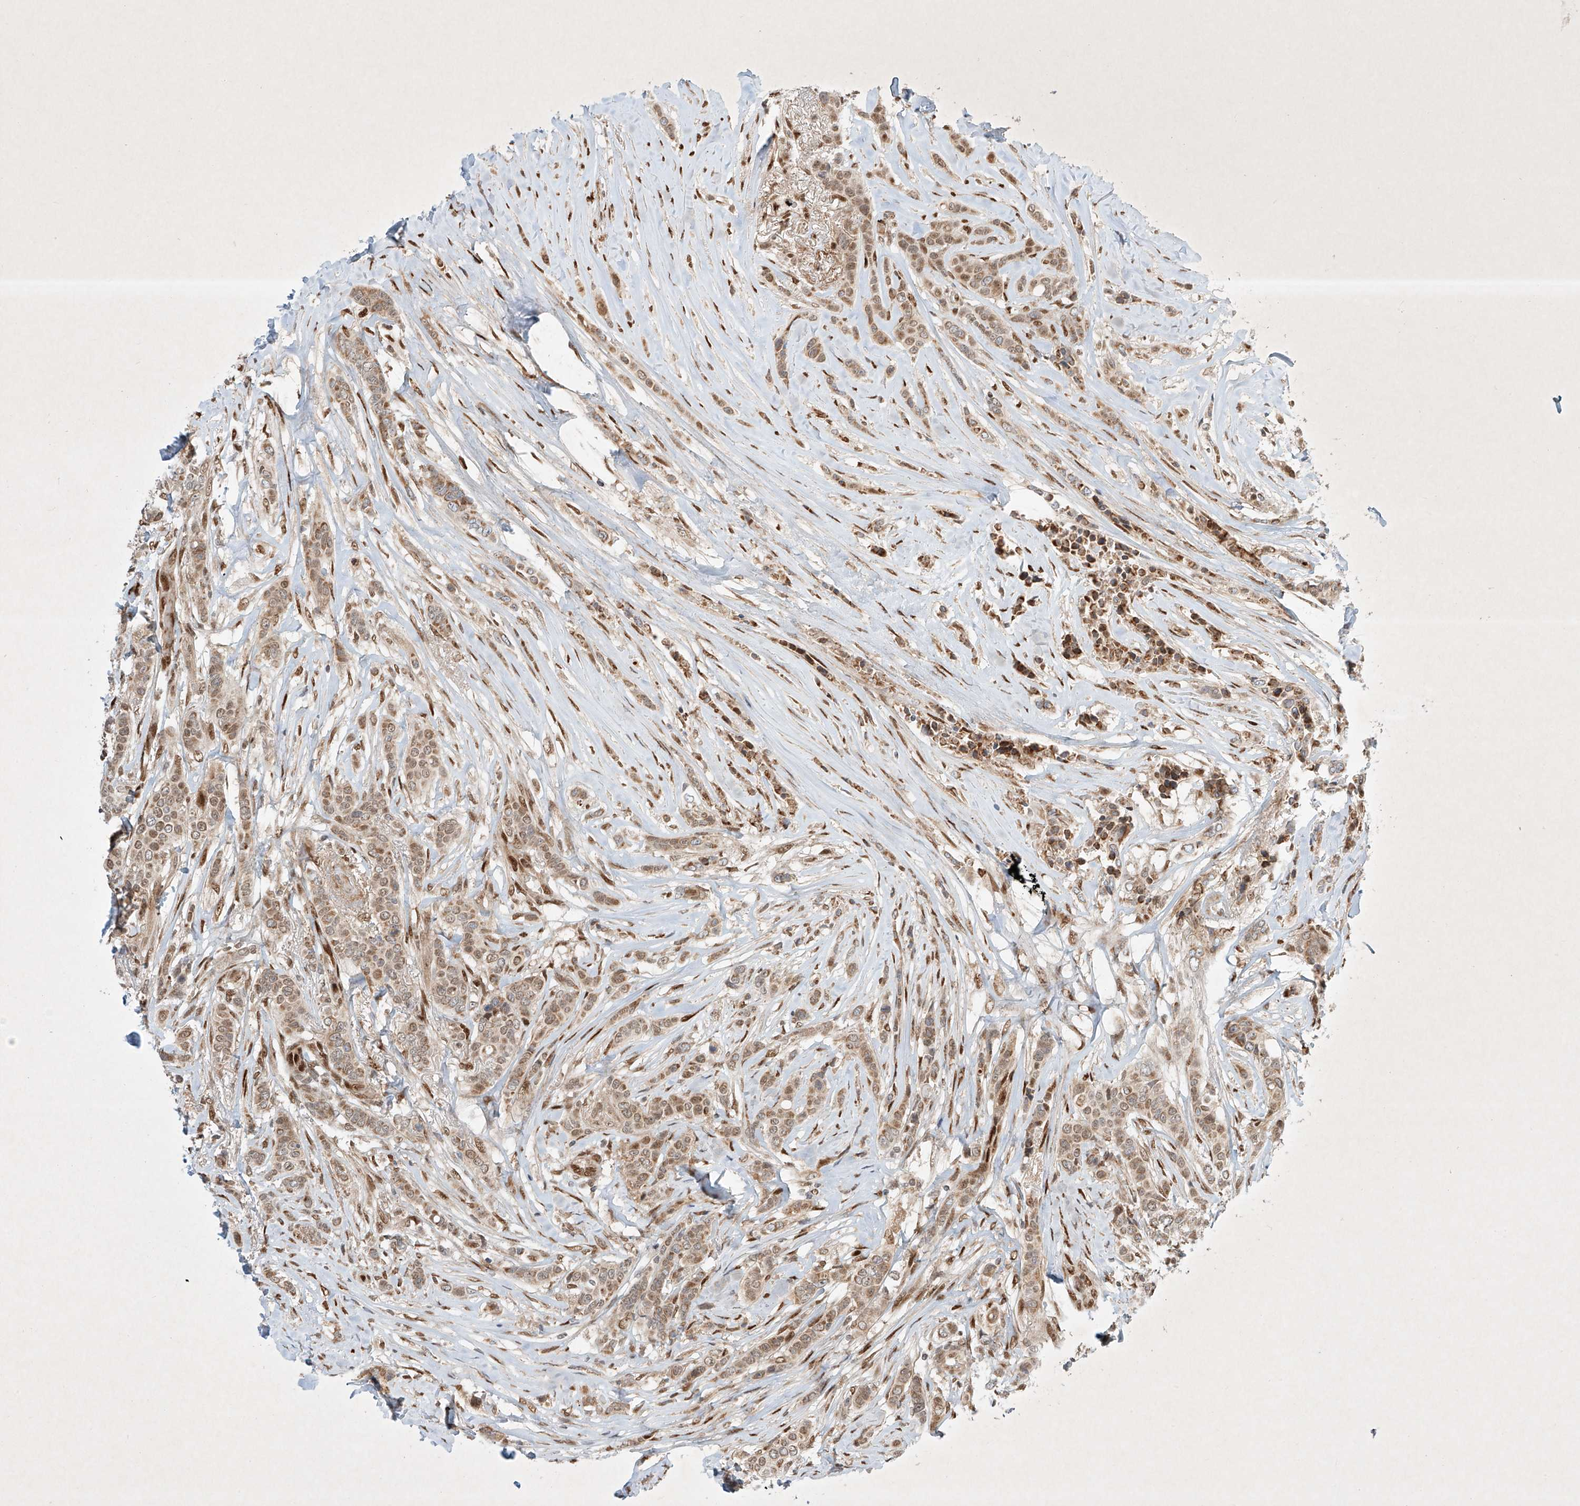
{"staining": {"intensity": "moderate", "quantity": ">75%", "location": "cytoplasmic/membranous,nuclear"}, "tissue": "breast cancer", "cell_type": "Tumor cells", "image_type": "cancer", "snomed": [{"axis": "morphology", "description": "Lobular carcinoma"}, {"axis": "topography", "description": "Breast"}], "caption": "Breast lobular carcinoma tissue shows moderate cytoplasmic/membranous and nuclear expression in about >75% of tumor cells, visualized by immunohistochemistry.", "gene": "EPG5", "patient": {"sex": "female", "age": 51}}